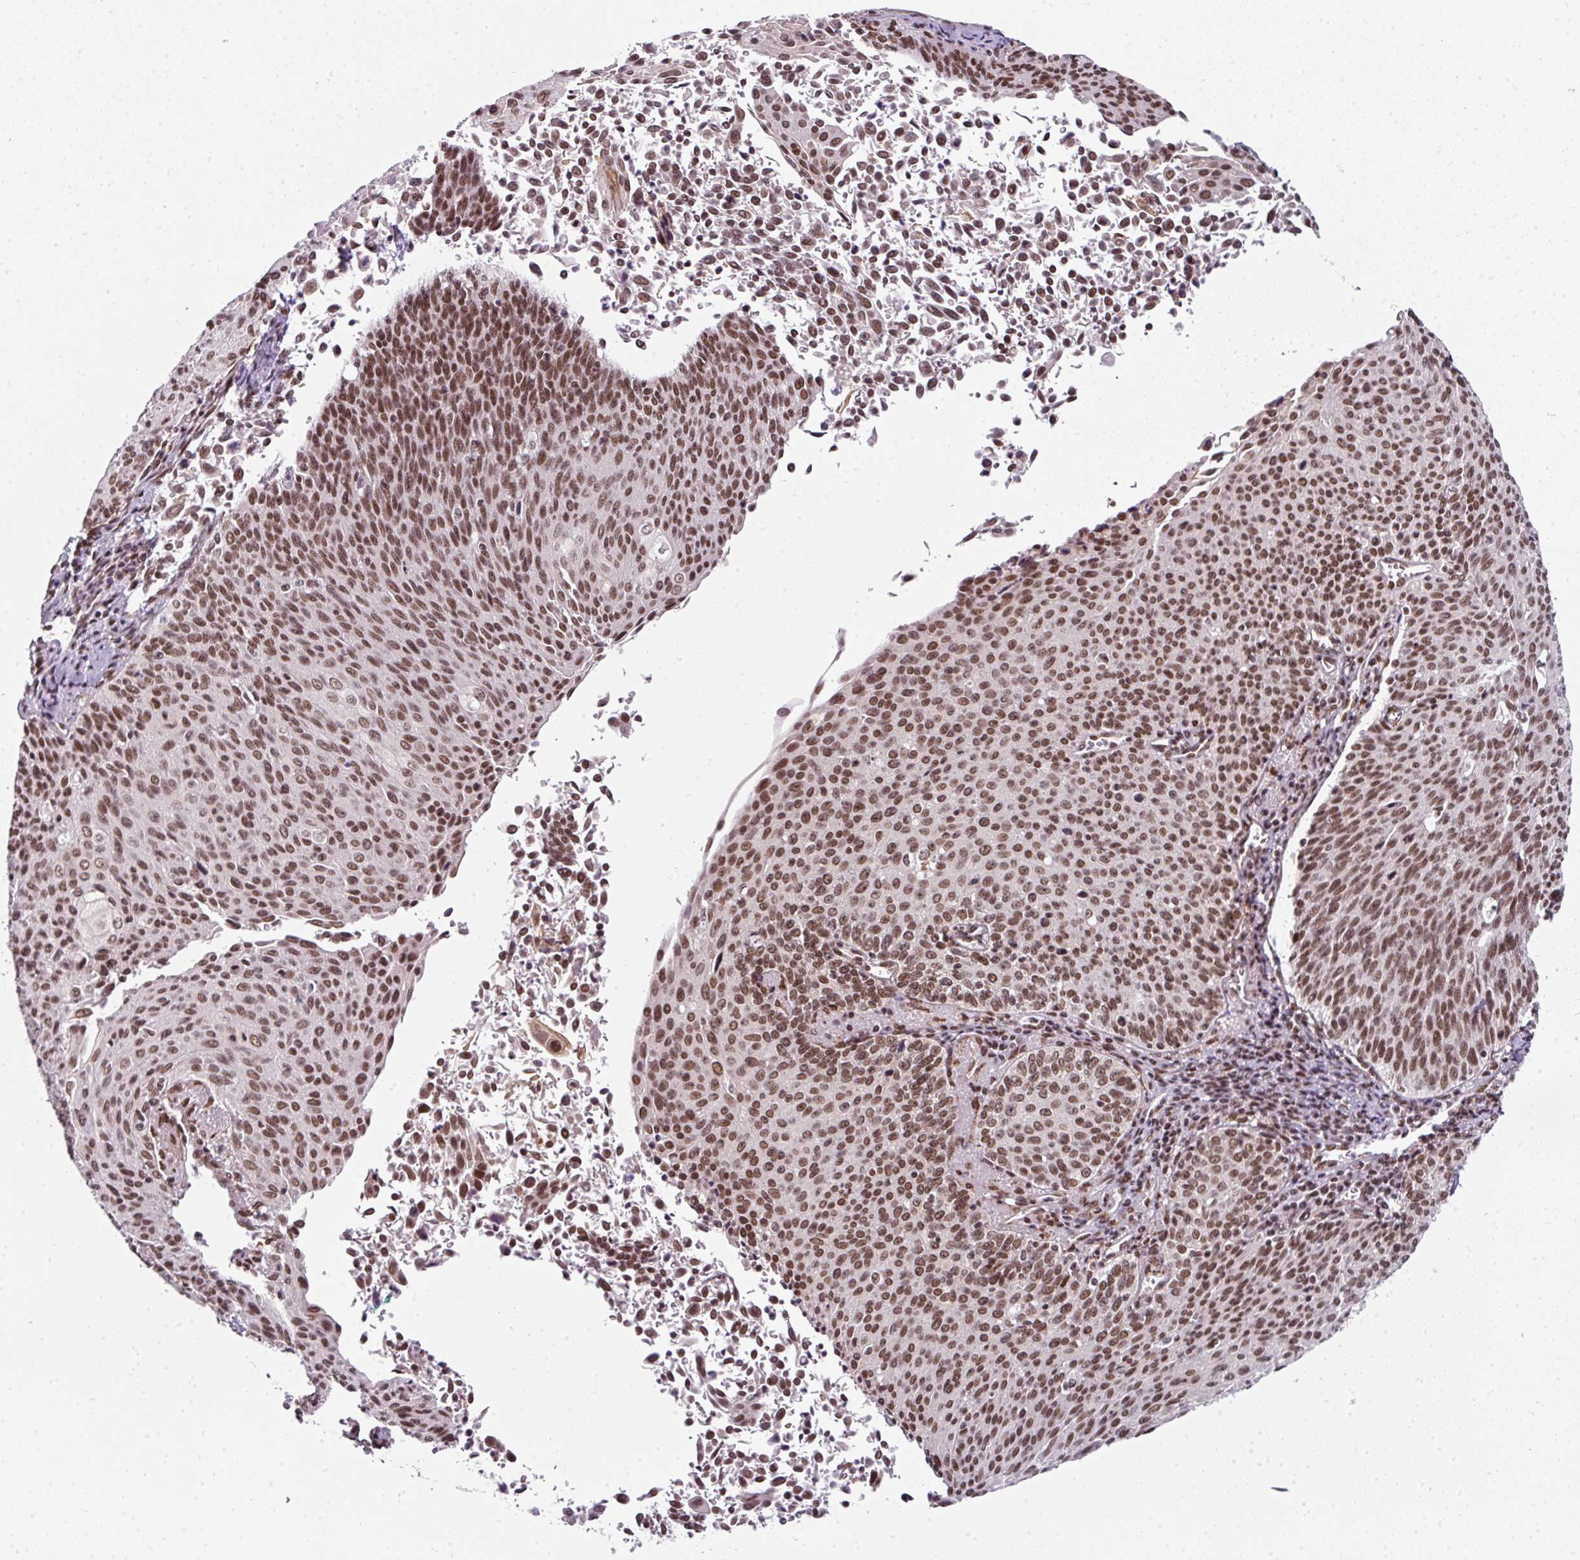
{"staining": {"intensity": "moderate", "quantity": ">75%", "location": "nuclear"}, "tissue": "cervical cancer", "cell_type": "Tumor cells", "image_type": "cancer", "snomed": [{"axis": "morphology", "description": "Squamous cell carcinoma, NOS"}, {"axis": "topography", "description": "Cervix"}], "caption": "This photomicrograph shows cervical squamous cell carcinoma stained with immunohistochemistry (IHC) to label a protein in brown. The nuclear of tumor cells show moderate positivity for the protein. Nuclei are counter-stained blue.", "gene": "NFYA", "patient": {"sex": "female", "age": 55}}